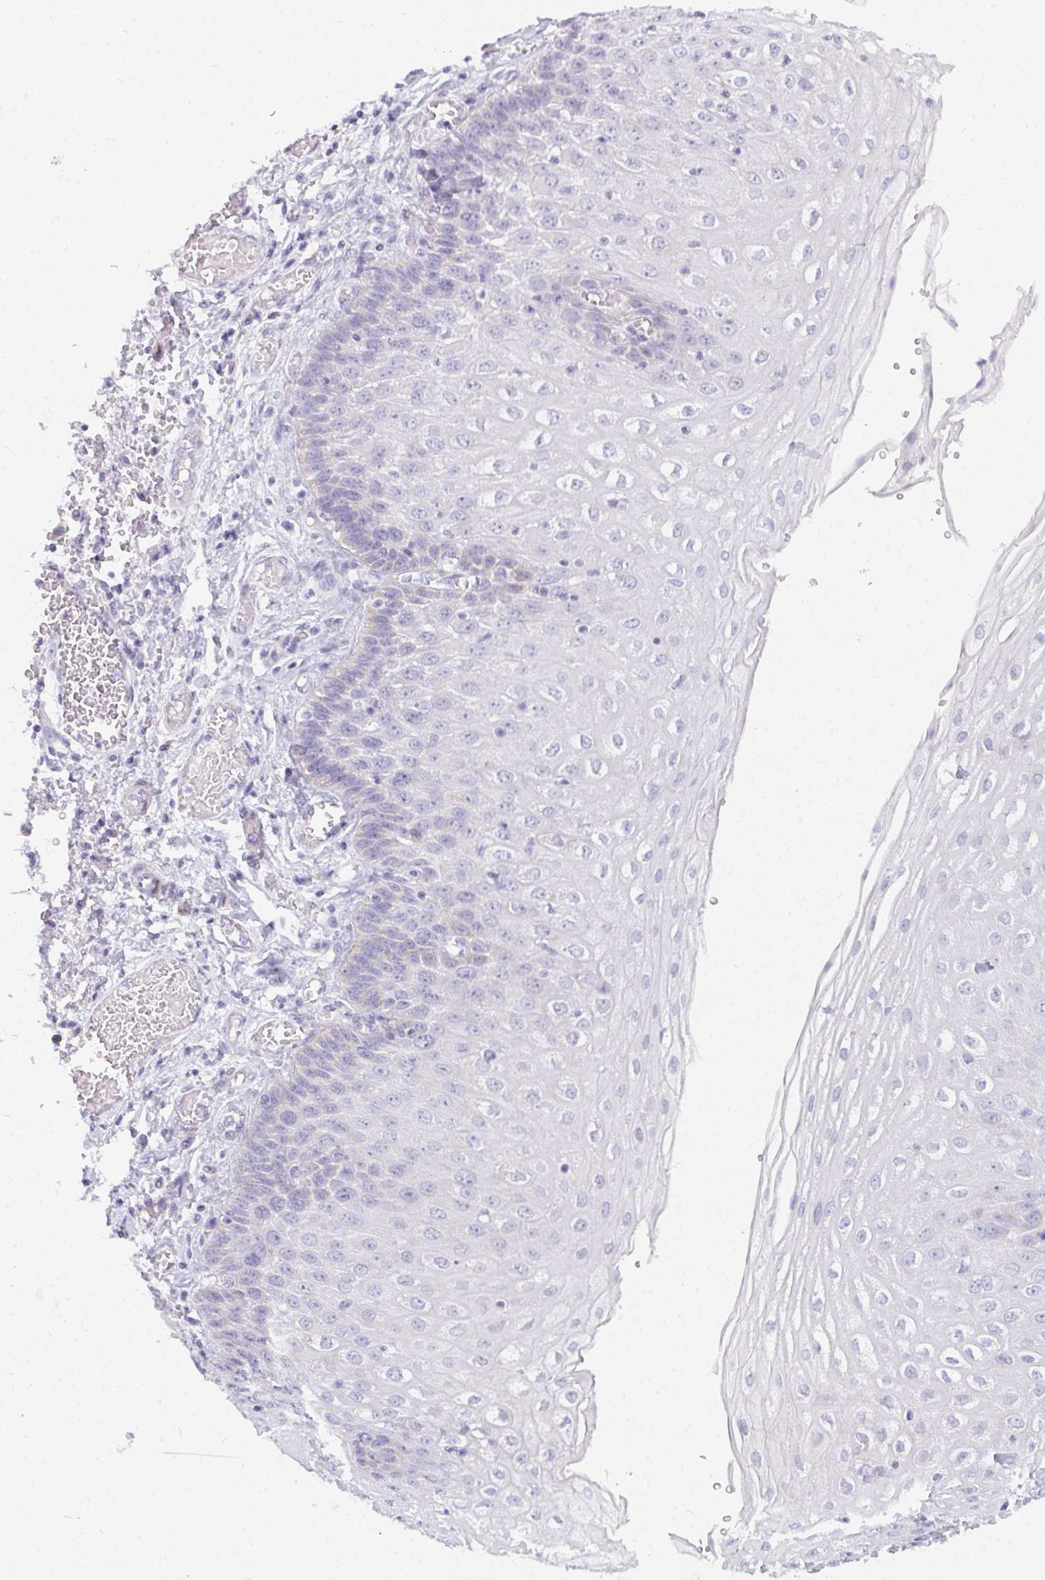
{"staining": {"intensity": "weak", "quantity": "<25%", "location": "cytoplasmic/membranous"}, "tissue": "esophagus", "cell_type": "Squamous epithelial cells", "image_type": "normal", "snomed": [{"axis": "morphology", "description": "Normal tissue, NOS"}, {"axis": "morphology", "description": "Adenocarcinoma, NOS"}, {"axis": "topography", "description": "Esophagus"}], "caption": "High power microscopy micrograph of an immunohistochemistry micrograph of benign esophagus, revealing no significant positivity in squamous epithelial cells. The staining was performed using DAB (3,3'-diaminobenzidine) to visualize the protein expression in brown, while the nuclei were stained in blue with hematoxylin (Magnification: 20x).", "gene": "OR10V1", "patient": {"sex": "male", "age": 81}}